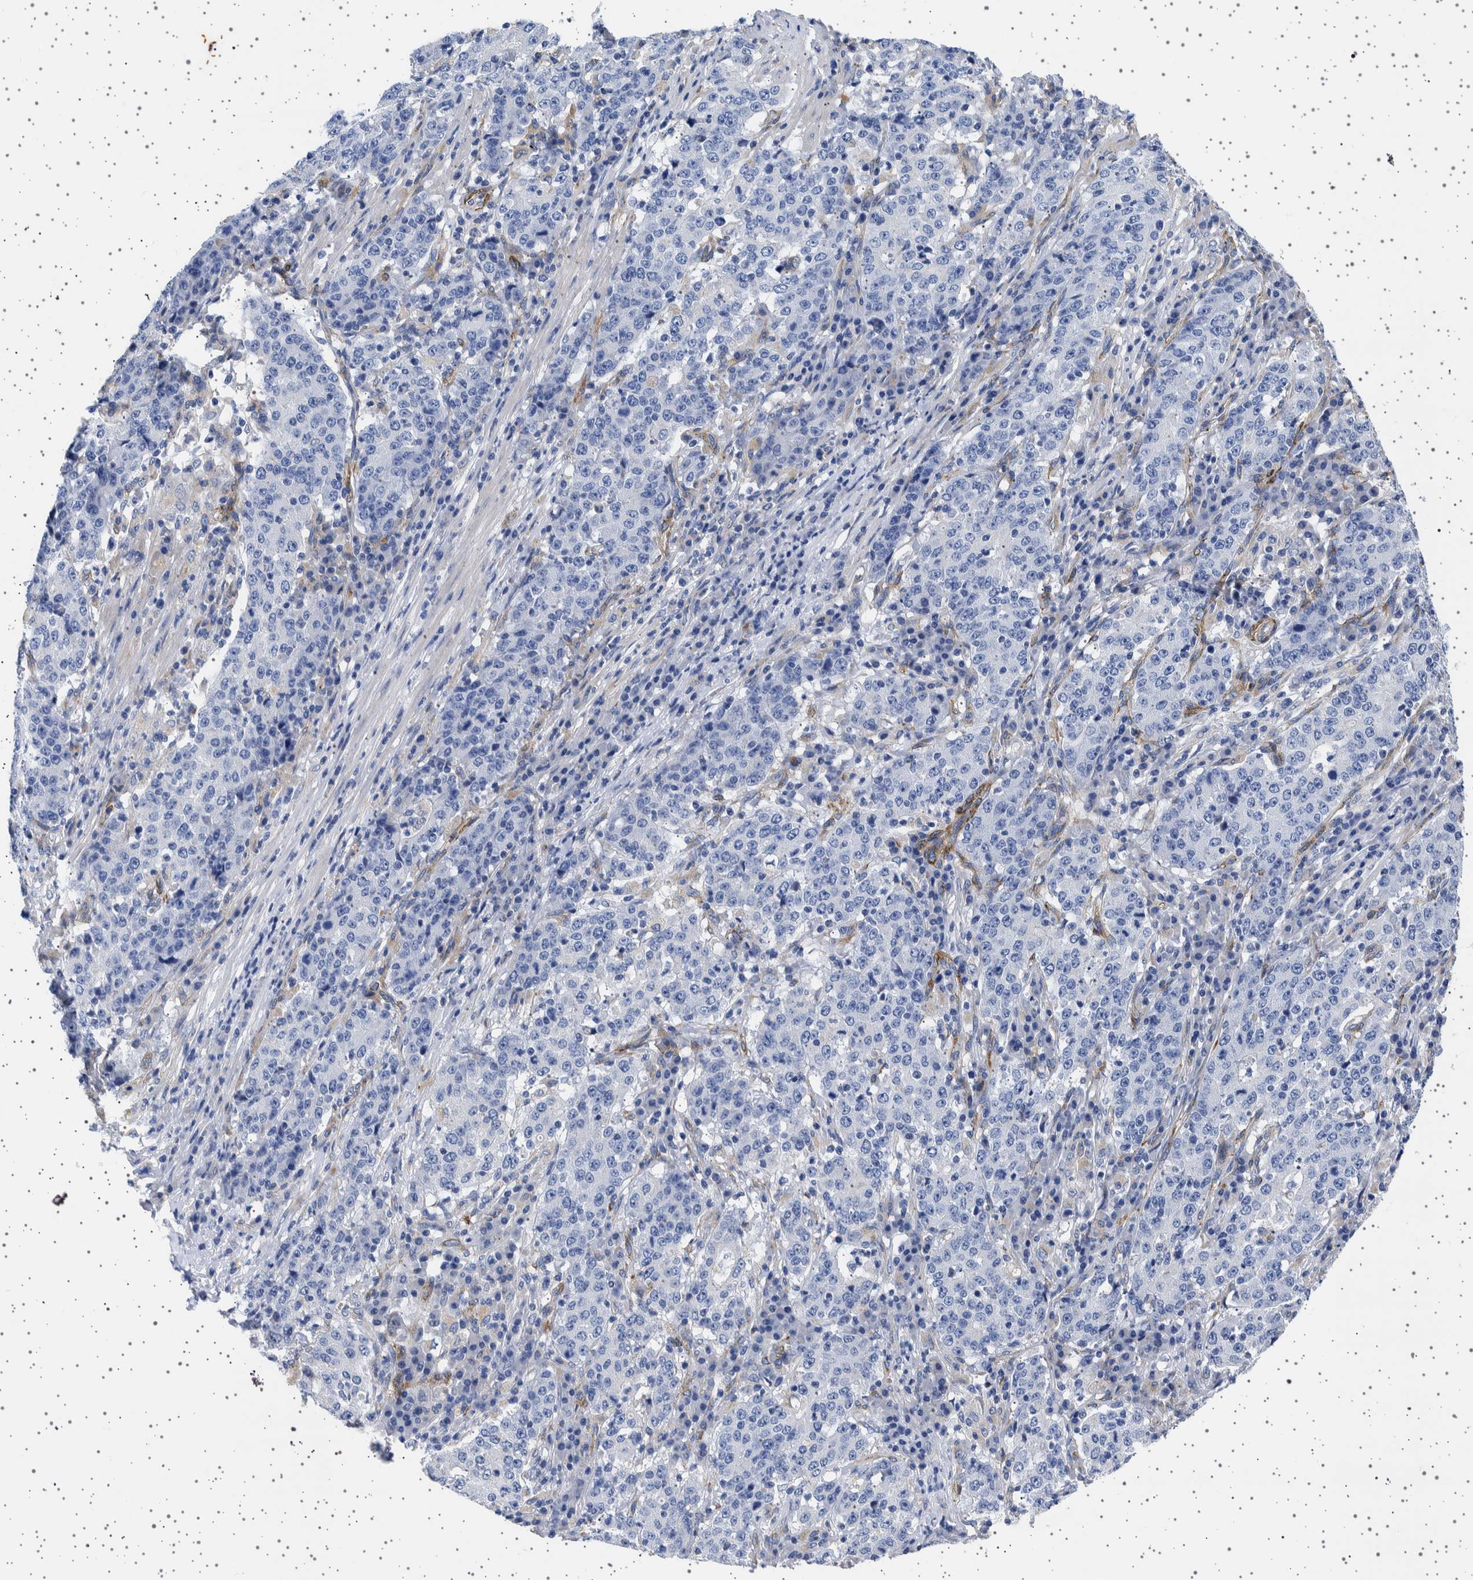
{"staining": {"intensity": "negative", "quantity": "none", "location": "none"}, "tissue": "stomach cancer", "cell_type": "Tumor cells", "image_type": "cancer", "snomed": [{"axis": "morphology", "description": "Adenocarcinoma, NOS"}, {"axis": "topography", "description": "Stomach"}], "caption": "This is an IHC micrograph of human stomach cancer. There is no expression in tumor cells.", "gene": "SEPTIN4", "patient": {"sex": "male", "age": 59}}